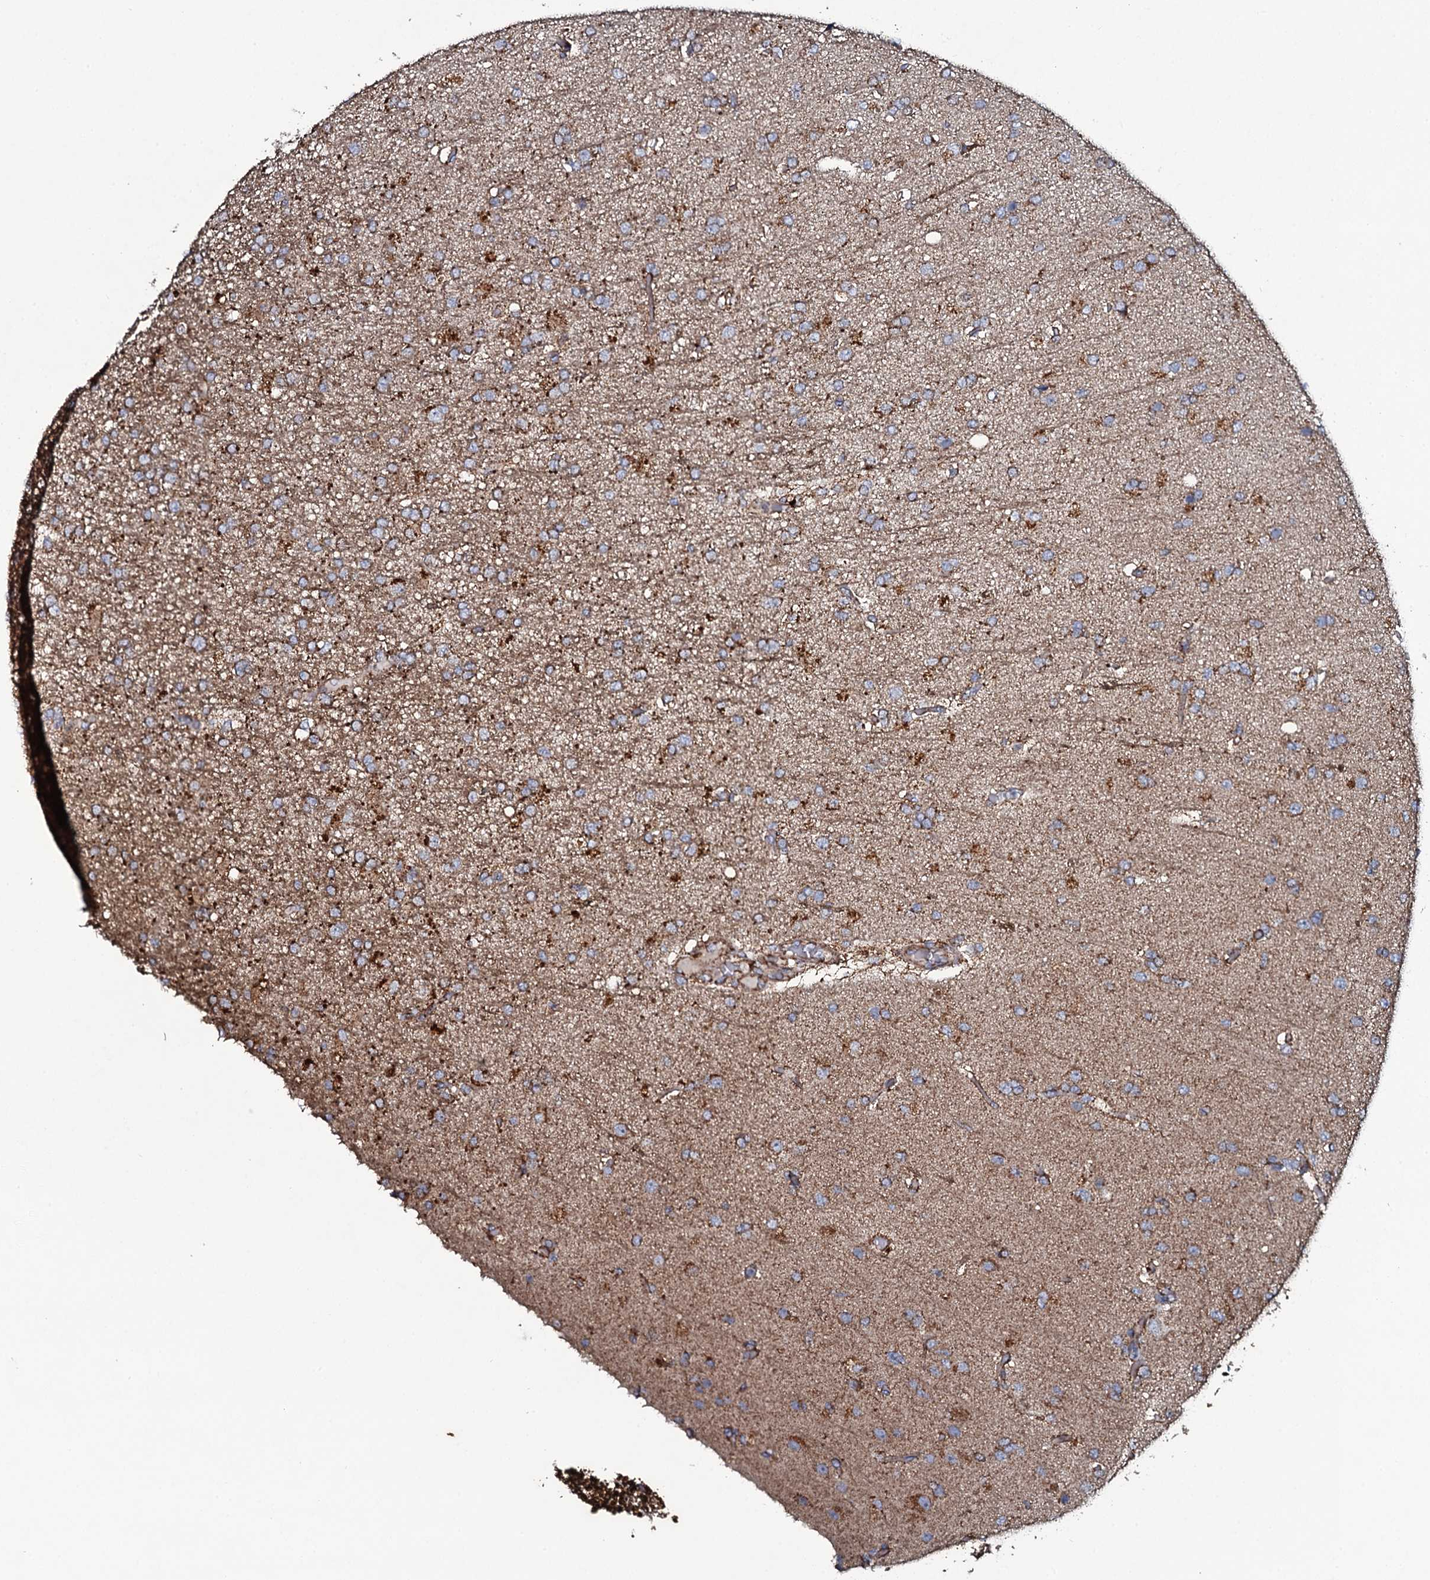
{"staining": {"intensity": "moderate", "quantity": ">75%", "location": "cytoplasmic/membranous"}, "tissue": "glioma", "cell_type": "Tumor cells", "image_type": "cancer", "snomed": [{"axis": "morphology", "description": "Glioma, malignant, High grade"}, {"axis": "topography", "description": "Brain"}], "caption": "Malignant glioma (high-grade) was stained to show a protein in brown. There is medium levels of moderate cytoplasmic/membranous expression in approximately >75% of tumor cells.", "gene": "EVC2", "patient": {"sex": "female", "age": 74}}